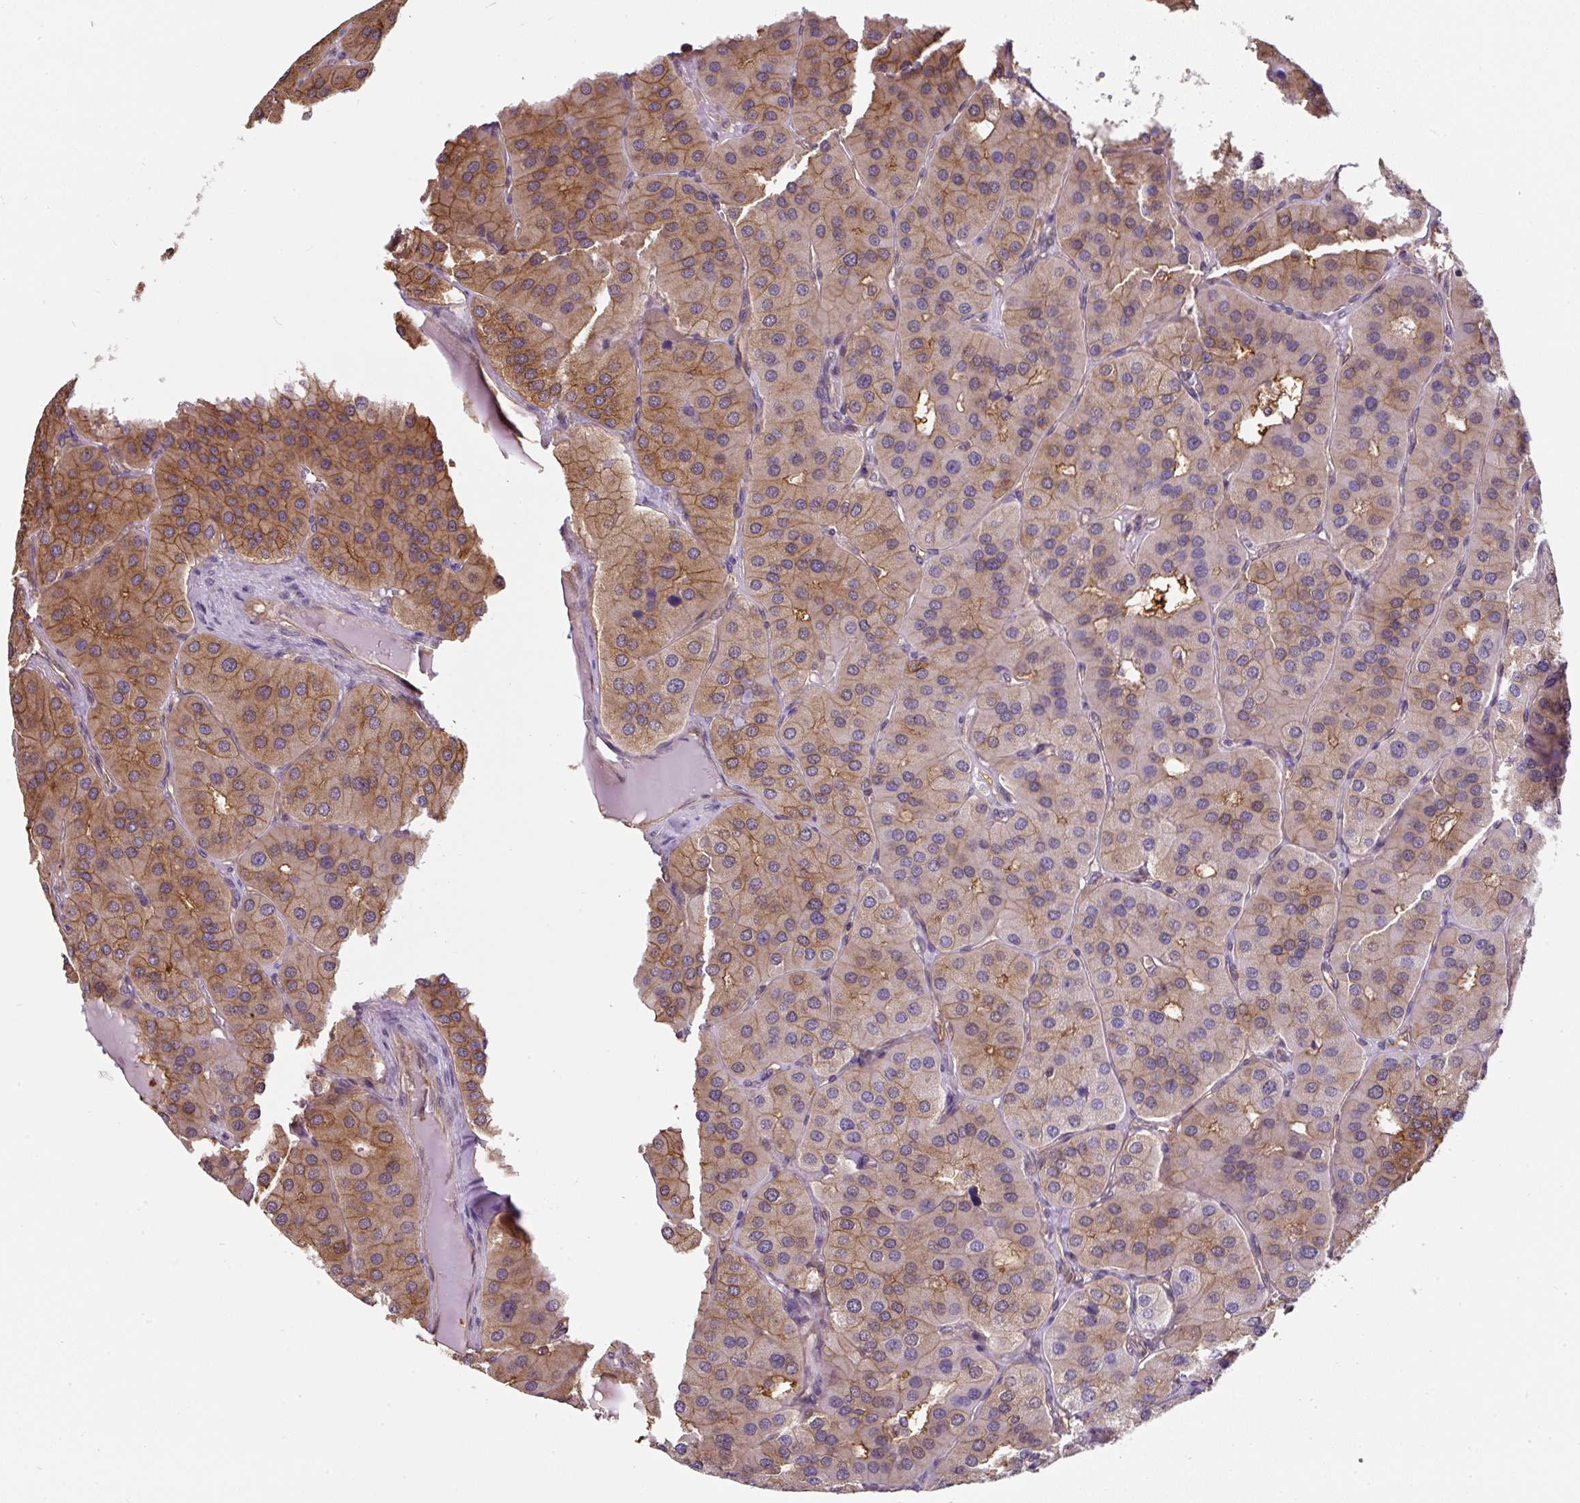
{"staining": {"intensity": "moderate", "quantity": "25%-75%", "location": "cytoplasmic/membranous"}, "tissue": "parathyroid gland", "cell_type": "Glandular cells", "image_type": "normal", "snomed": [{"axis": "morphology", "description": "Normal tissue, NOS"}, {"axis": "morphology", "description": "Adenoma, NOS"}, {"axis": "topography", "description": "Parathyroid gland"}], "caption": "Glandular cells demonstrate medium levels of moderate cytoplasmic/membranous positivity in approximately 25%-75% of cells in benign parathyroid gland. (Stains: DAB (3,3'-diaminobenzidine) in brown, nuclei in blue, Microscopy: brightfield microscopy at high magnification).", "gene": "ST13", "patient": {"sex": "female", "age": 86}}